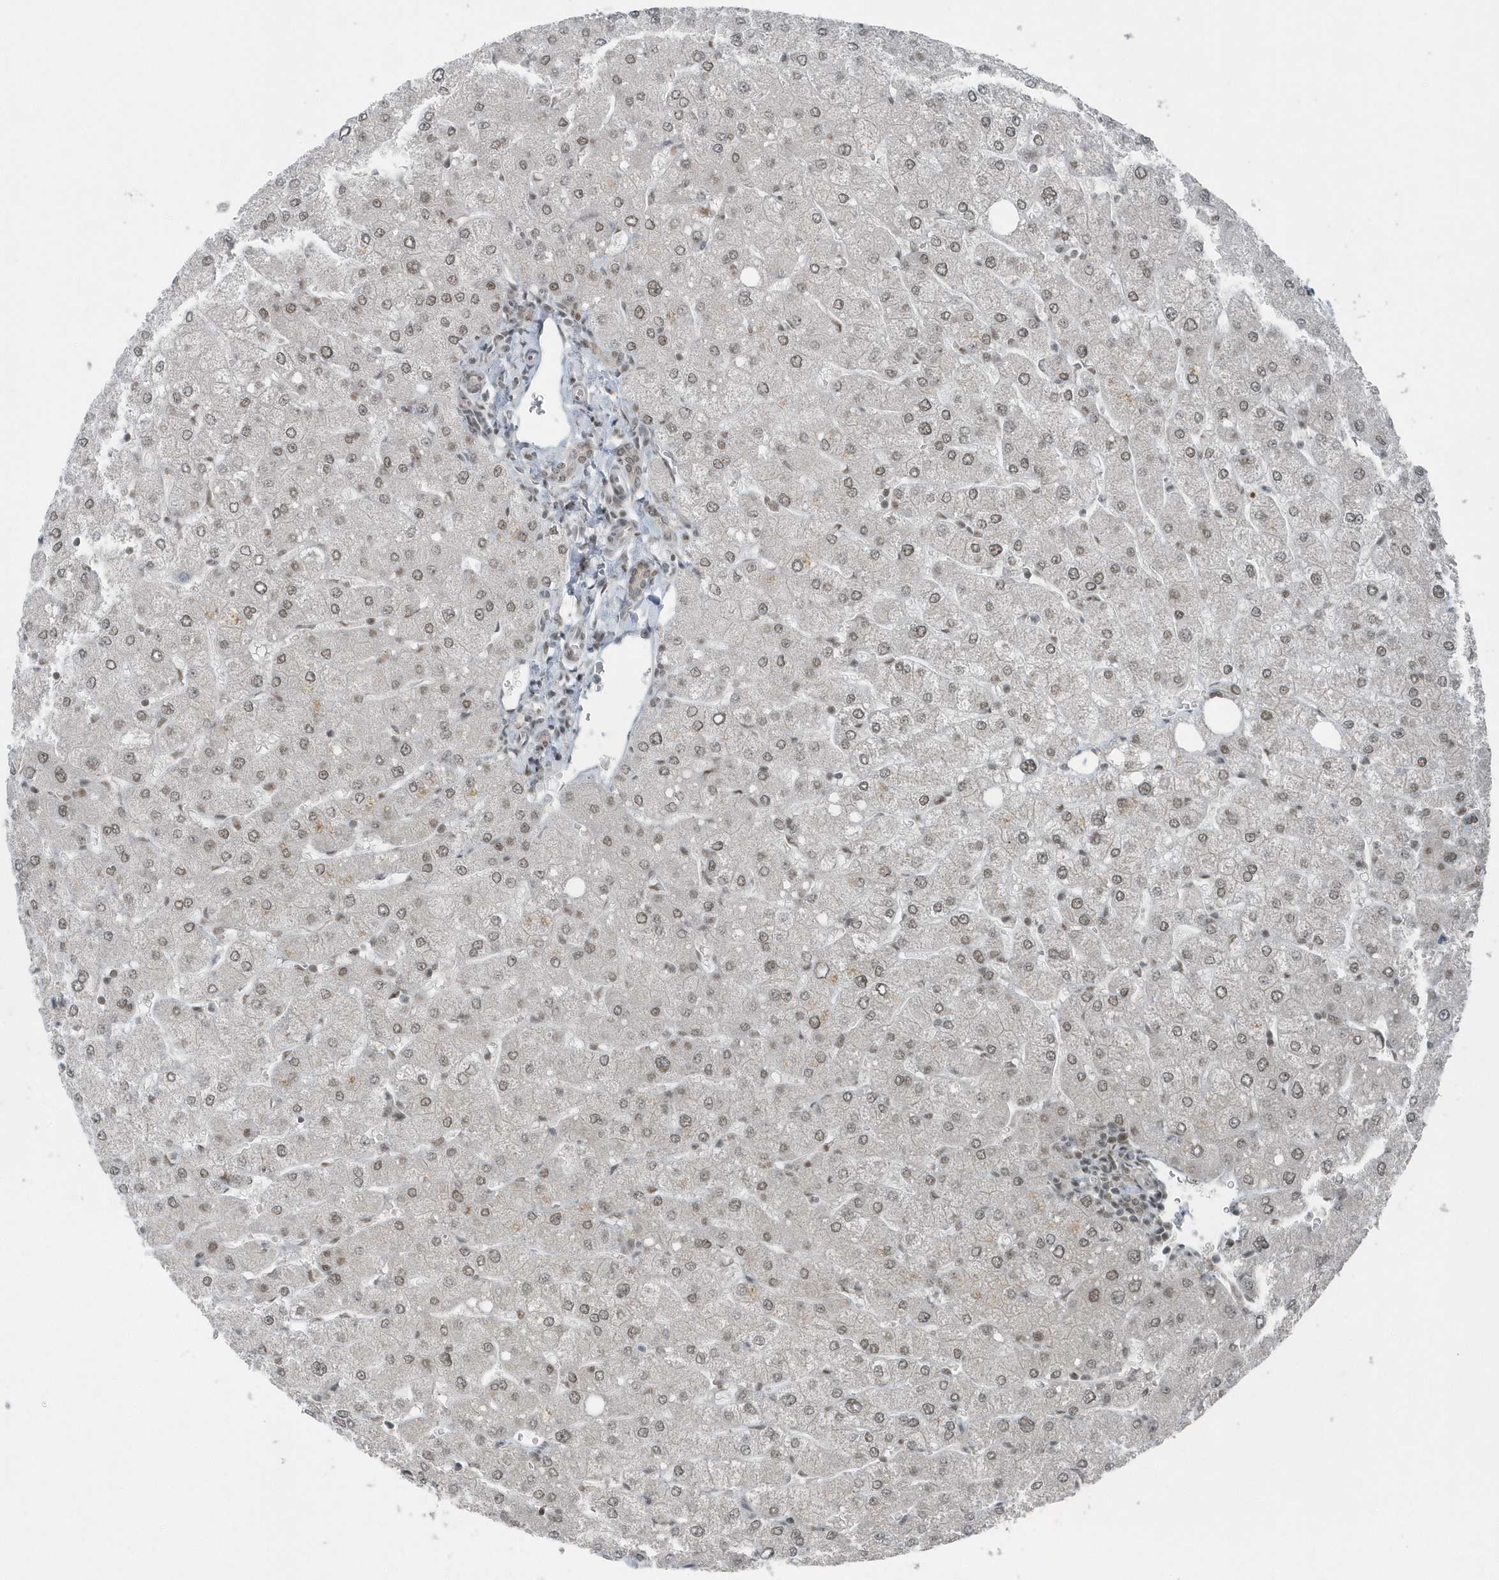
{"staining": {"intensity": "moderate", "quantity": "25%-75%", "location": "cytoplasmic/membranous,nuclear"}, "tissue": "liver", "cell_type": "Cholangiocytes", "image_type": "normal", "snomed": [{"axis": "morphology", "description": "Normal tissue, NOS"}, {"axis": "topography", "description": "Liver"}], "caption": "Liver stained with IHC shows moderate cytoplasmic/membranous,nuclear staining in about 25%-75% of cholangiocytes. (brown staining indicates protein expression, while blue staining denotes nuclei).", "gene": "YTHDC1", "patient": {"sex": "male", "age": 55}}